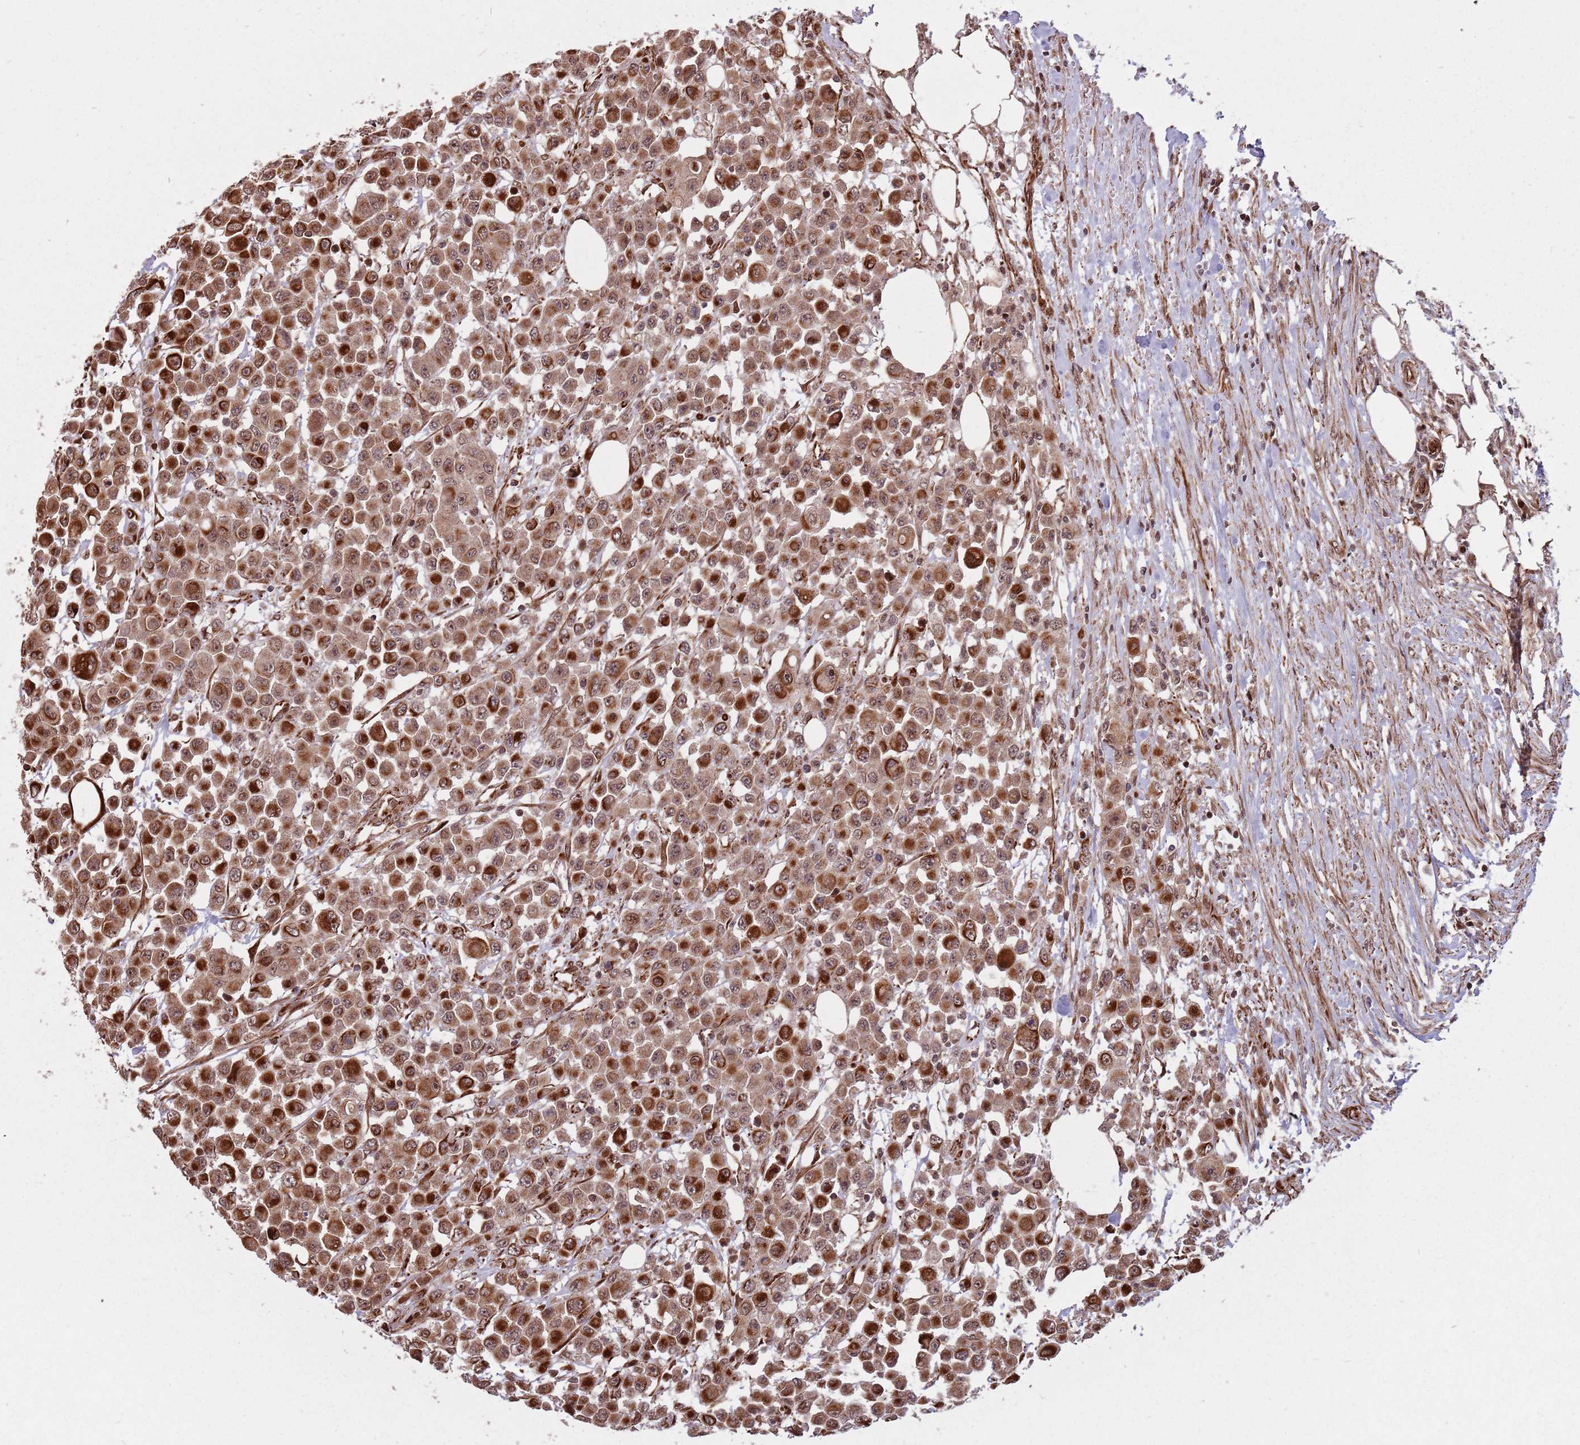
{"staining": {"intensity": "strong", "quantity": ">75%", "location": "cytoplasmic/membranous,nuclear"}, "tissue": "colorectal cancer", "cell_type": "Tumor cells", "image_type": "cancer", "snomed": [{"axis": "morphology", "description": "Adenocarcinoma, NOS"}, {"axis": "topography", "description": "Colon"}], "caption": "Human colorectal cancer stained with a protein marker reveals strong staining in tumor cells.", "gene": "ADAMTS3", "patient": {"sex": "male", "age": 51}}